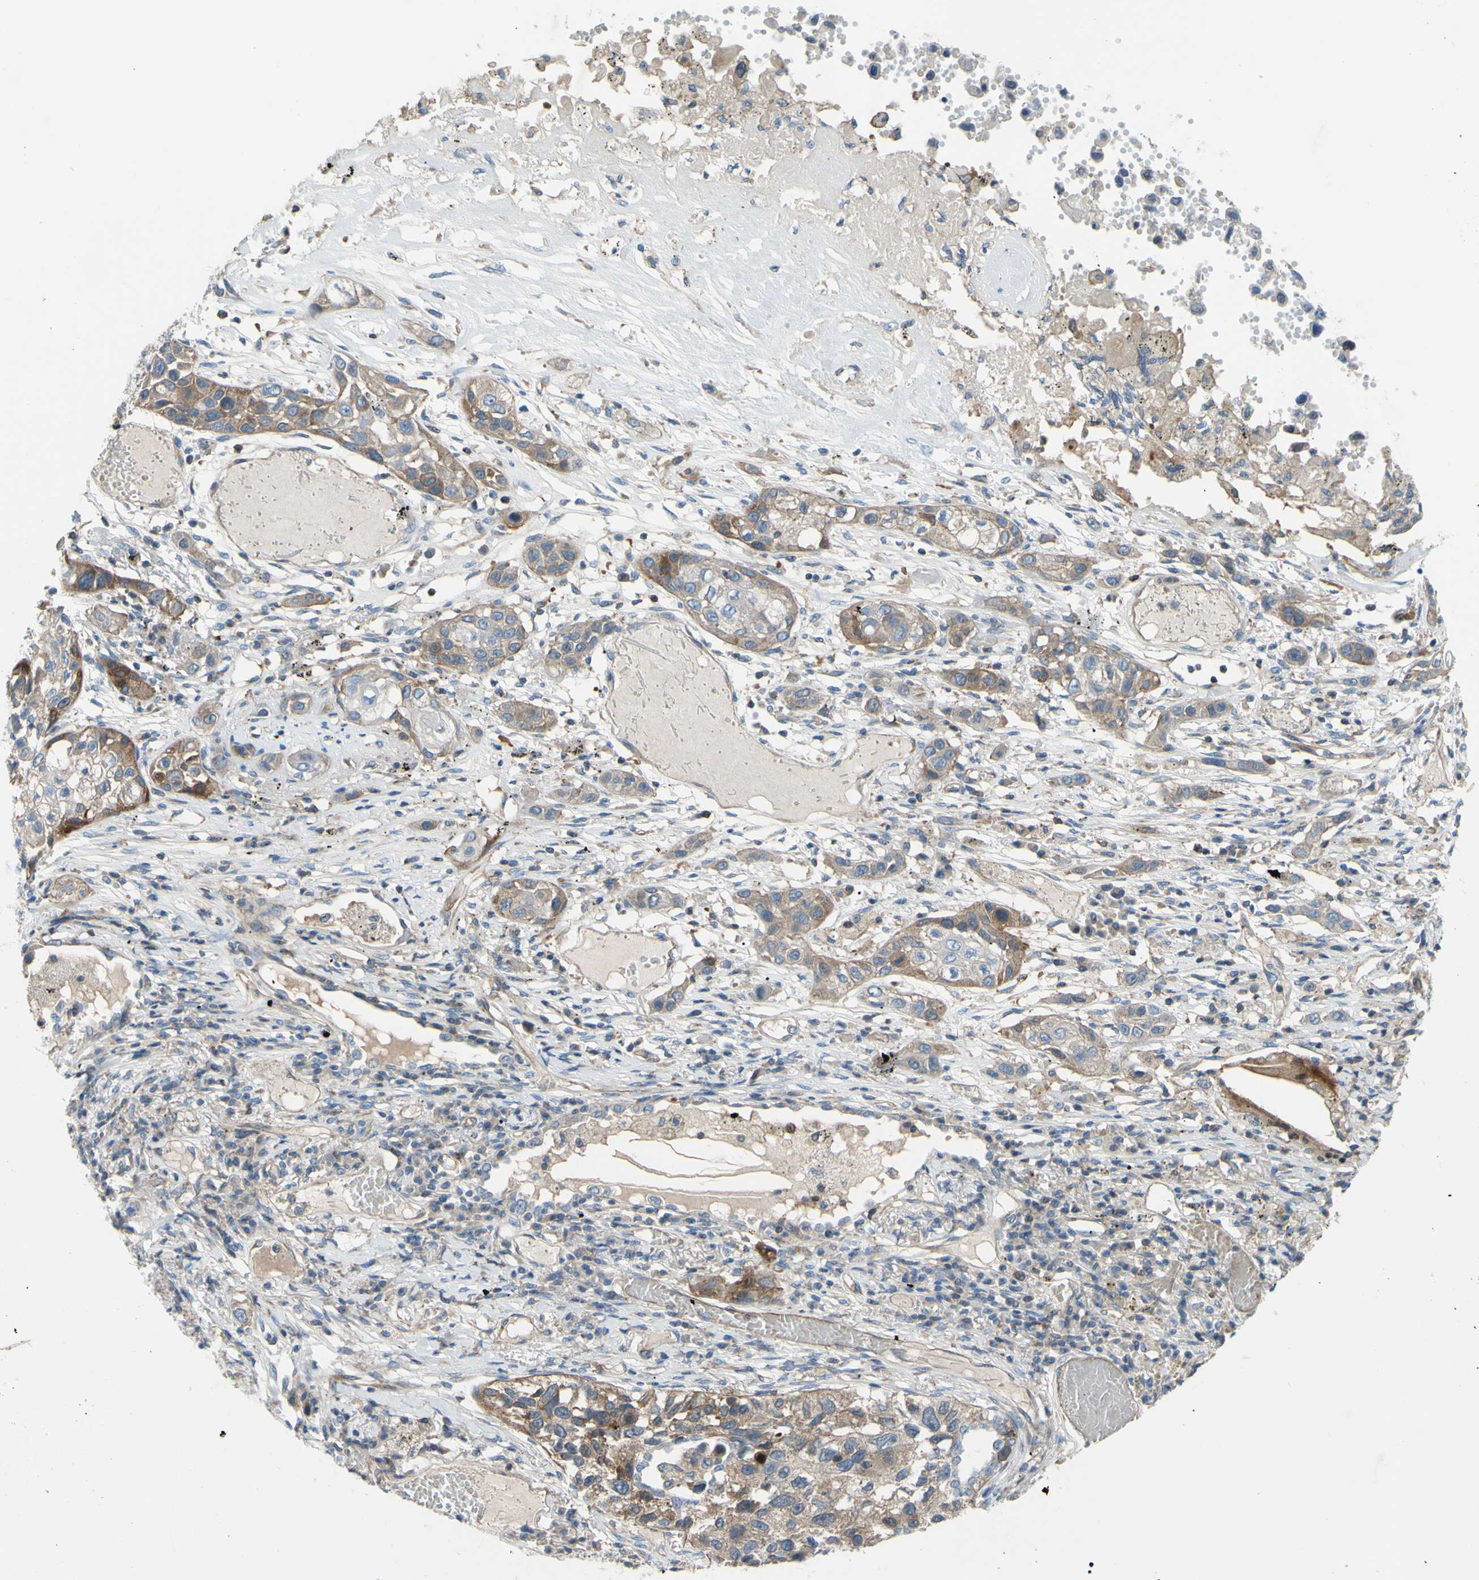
{"staining": {"intensity": "moderate", "quantity": ">75%", "location": "cytoplasmic/membranous"}, "tissue": "lung cancer", "cell_type": "Tumor cells", "image_type": "cancer", "snomed": [{"axis": "morphology", "description": "Squamous cell carcinoma, NOS"}, {"axis": "topography", "description": "Lung"}], "caption": "Lung cancer (squamous cell carcinoma) tissue exhibits moderate cytoplasmic/membranous staining in about >75% of tumor cells", "gene": "PAK2", "patient": {"sex": "male", "age": 71}}